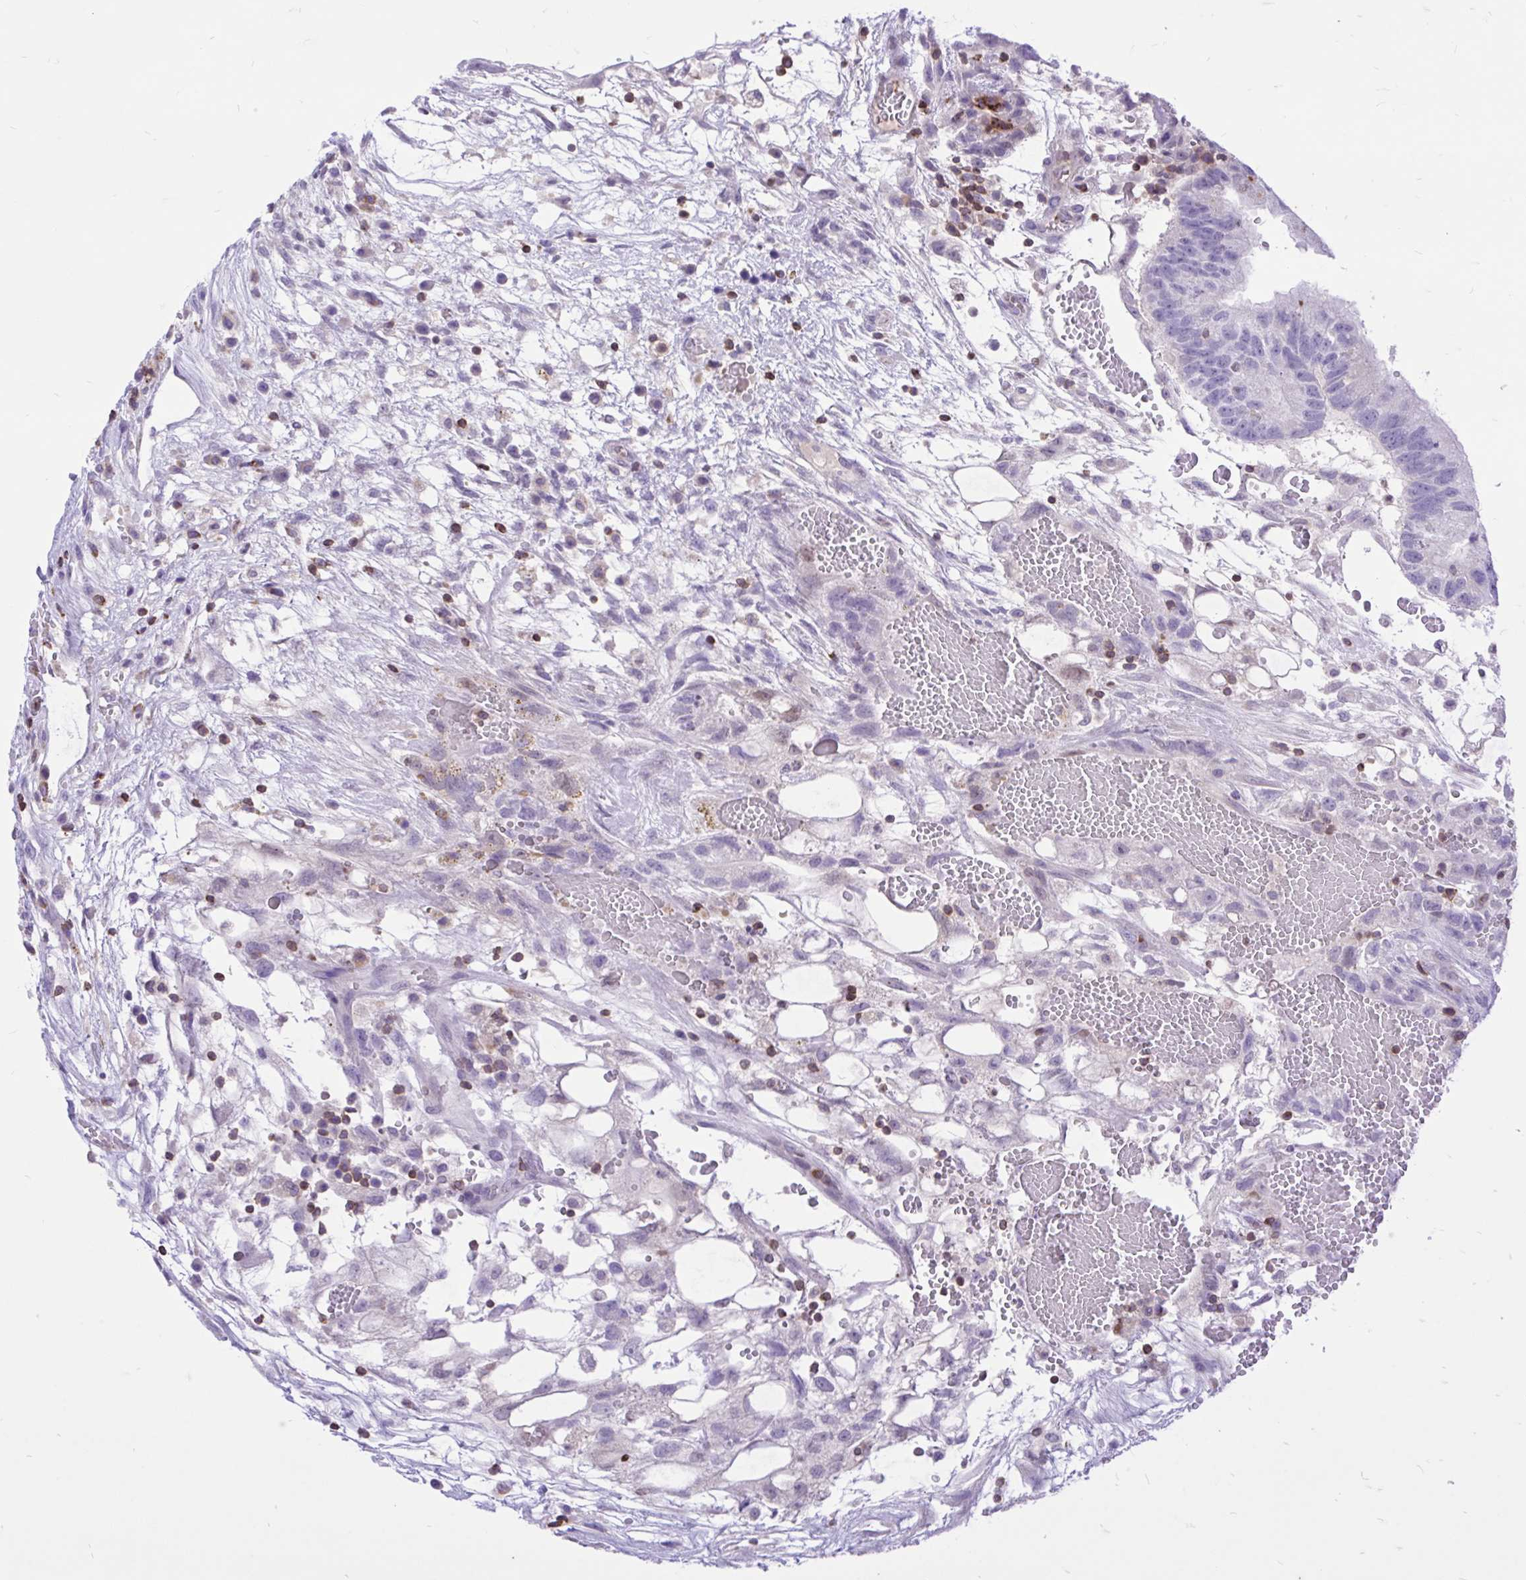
{"staining": {"intensity": "negative", "quantity": "none", "location": "none"}, "tissue": "testis cancer", "cell_type": "Tumor cells", "image_type": "cancer", "snomed": [{"axis": "morphology", "description": "Normal tissue, NOS"}, {"axis": "morphology", "description": "Carcinoma, Embryonal, NOS"}, {"axis": "topography", "description": "Testis"}], "caption": "Photomicrograph shows no protein expression in tumor cells of testis cancer (embryonal carcinoma) tissue.", "gene": "CXCL8", "patient": {"sex": "male", "age": 32}}